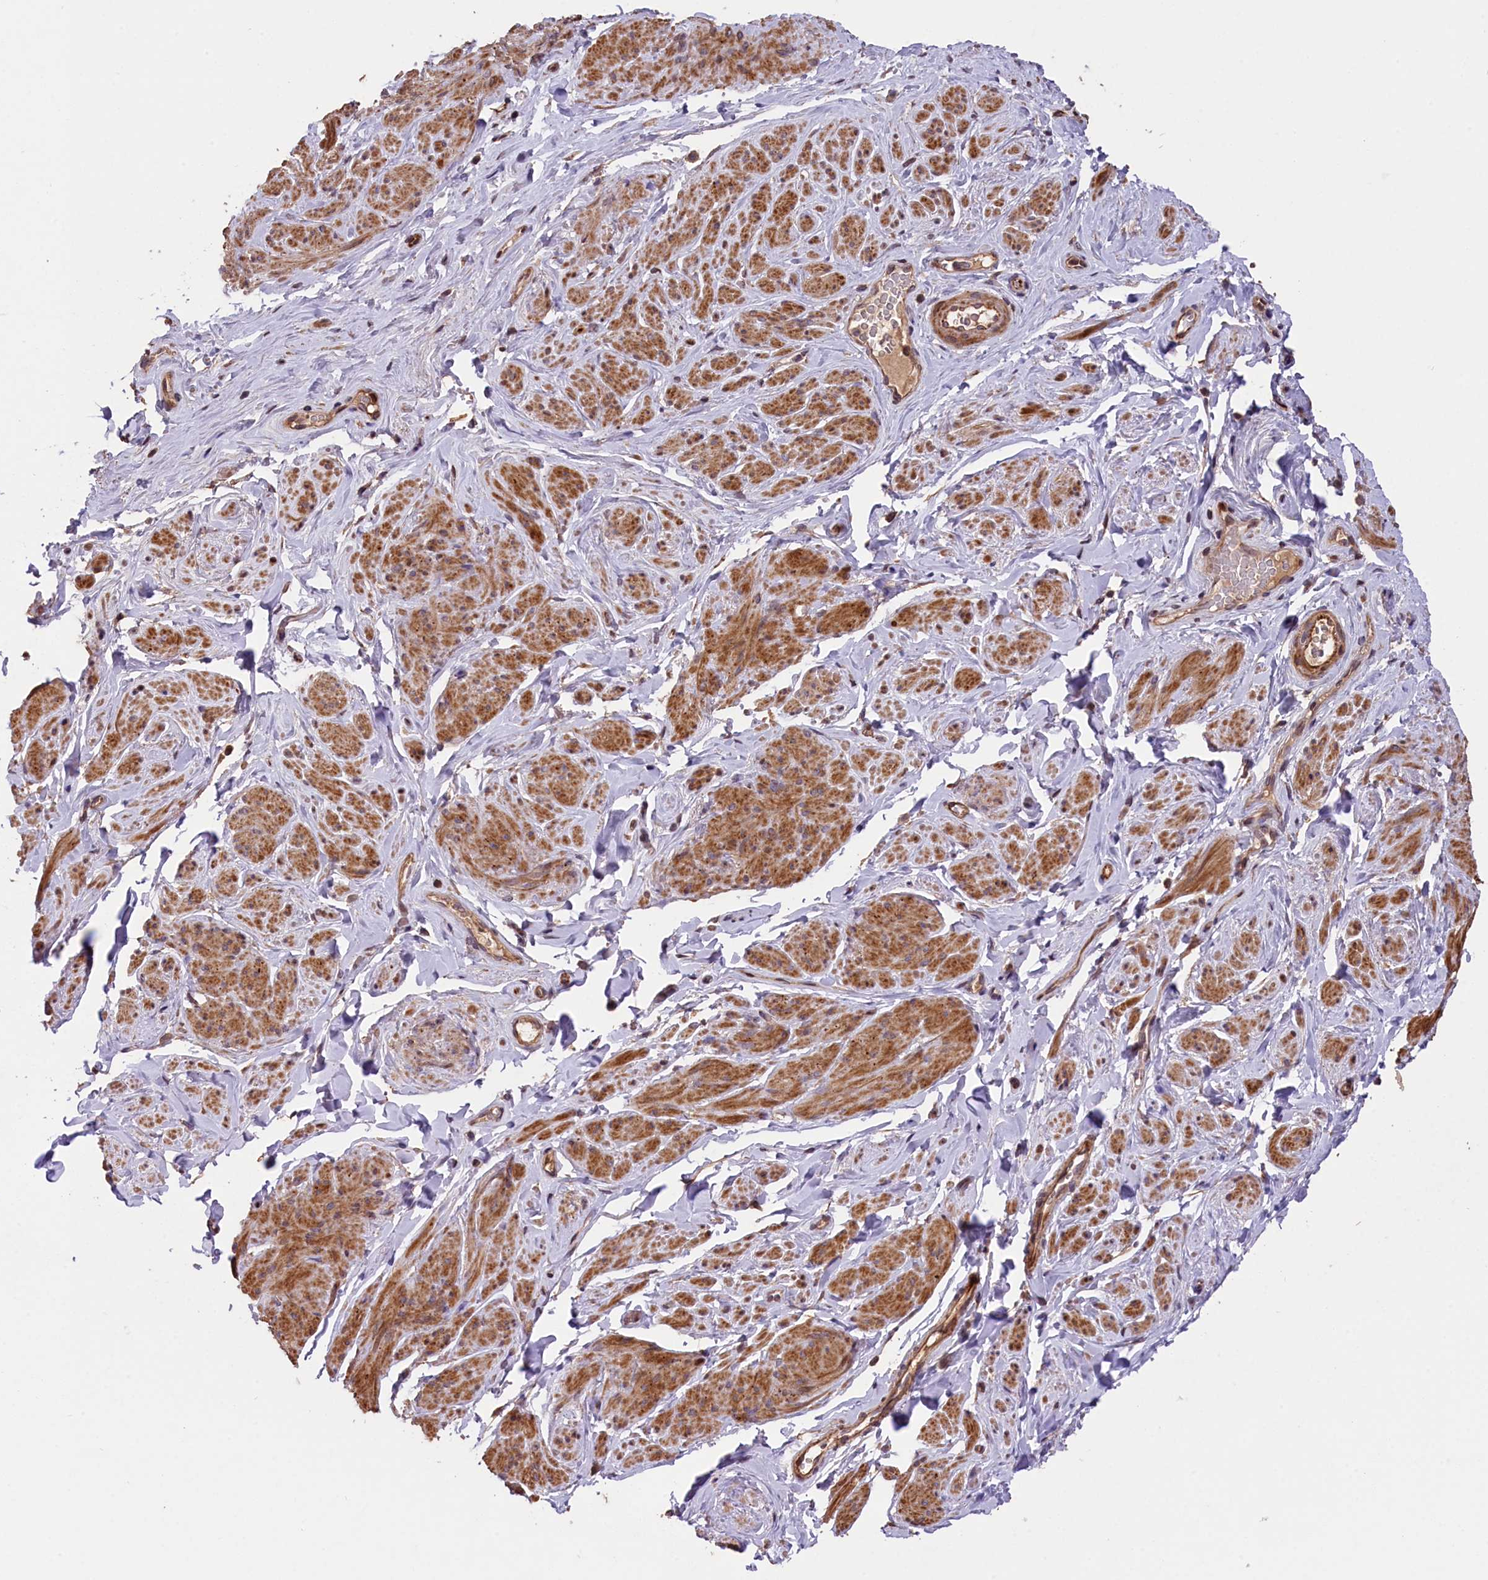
{"staining": {"intensity": "moderate", "quantity": ">75%", "location": "cytoplasmic/membranous"}, "tissue": "smooth muscle", "cell_type": "Smooth muscle cells", "image_type": "normal", "snomed": [{"axis": "morphology", "description": "Normal tissue, NOS"}, {"axis": "topography", "description": "Smooth muscle"}, {"axis": "topography", "description": "Peripheral nerve tissue"}], "caption": "Smooth muscle stained for a protein reveals moderate cytoplasmic/membranous positivity in smooth muscle cells. Using DAB (3,3'-diaminobenzidine) (brown) and hematoxylin (blue) stains, captured at high magnification using brightfield microscopy.", "gene": "DNAJB9", "patient": {"sex": "male", "age": 69}}